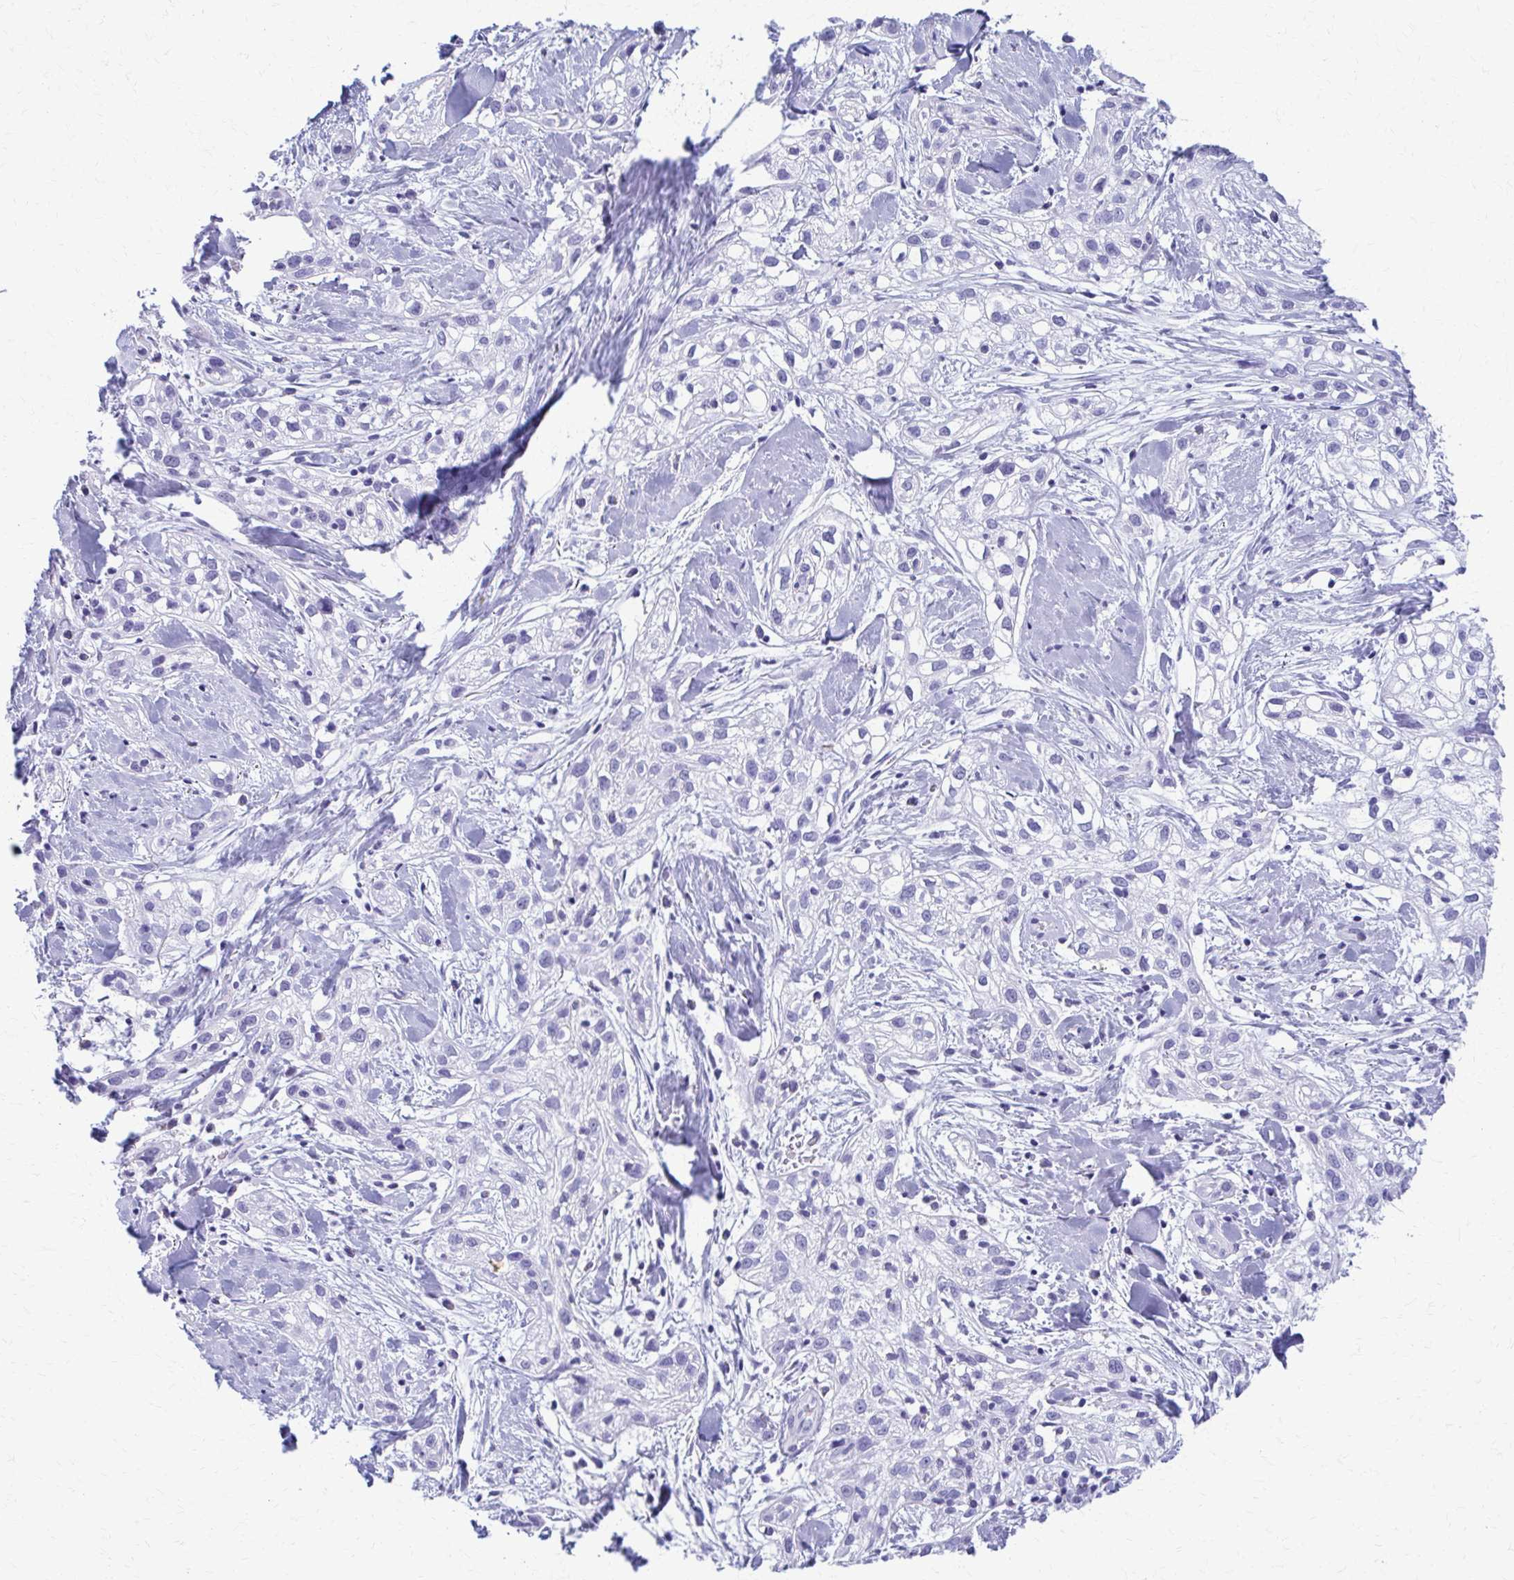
{"staining": {"intensity": "negative", "quantity": "none", "location": "none"}, "tissue": "skin cancer", "cell_type": "Tumor cells", "image_type": "cancer", "snomed": [{"axis": "morphology", "description": "Squamous cell carcinoma, NOS"}, {"axis": "topography", "description": "Skin"}], "caption": "A micrograph of human skin cancer is negative for staining in tumor cells.", "gene": "MPLKIP", "patient": {"sex": "male", "age": 82}}